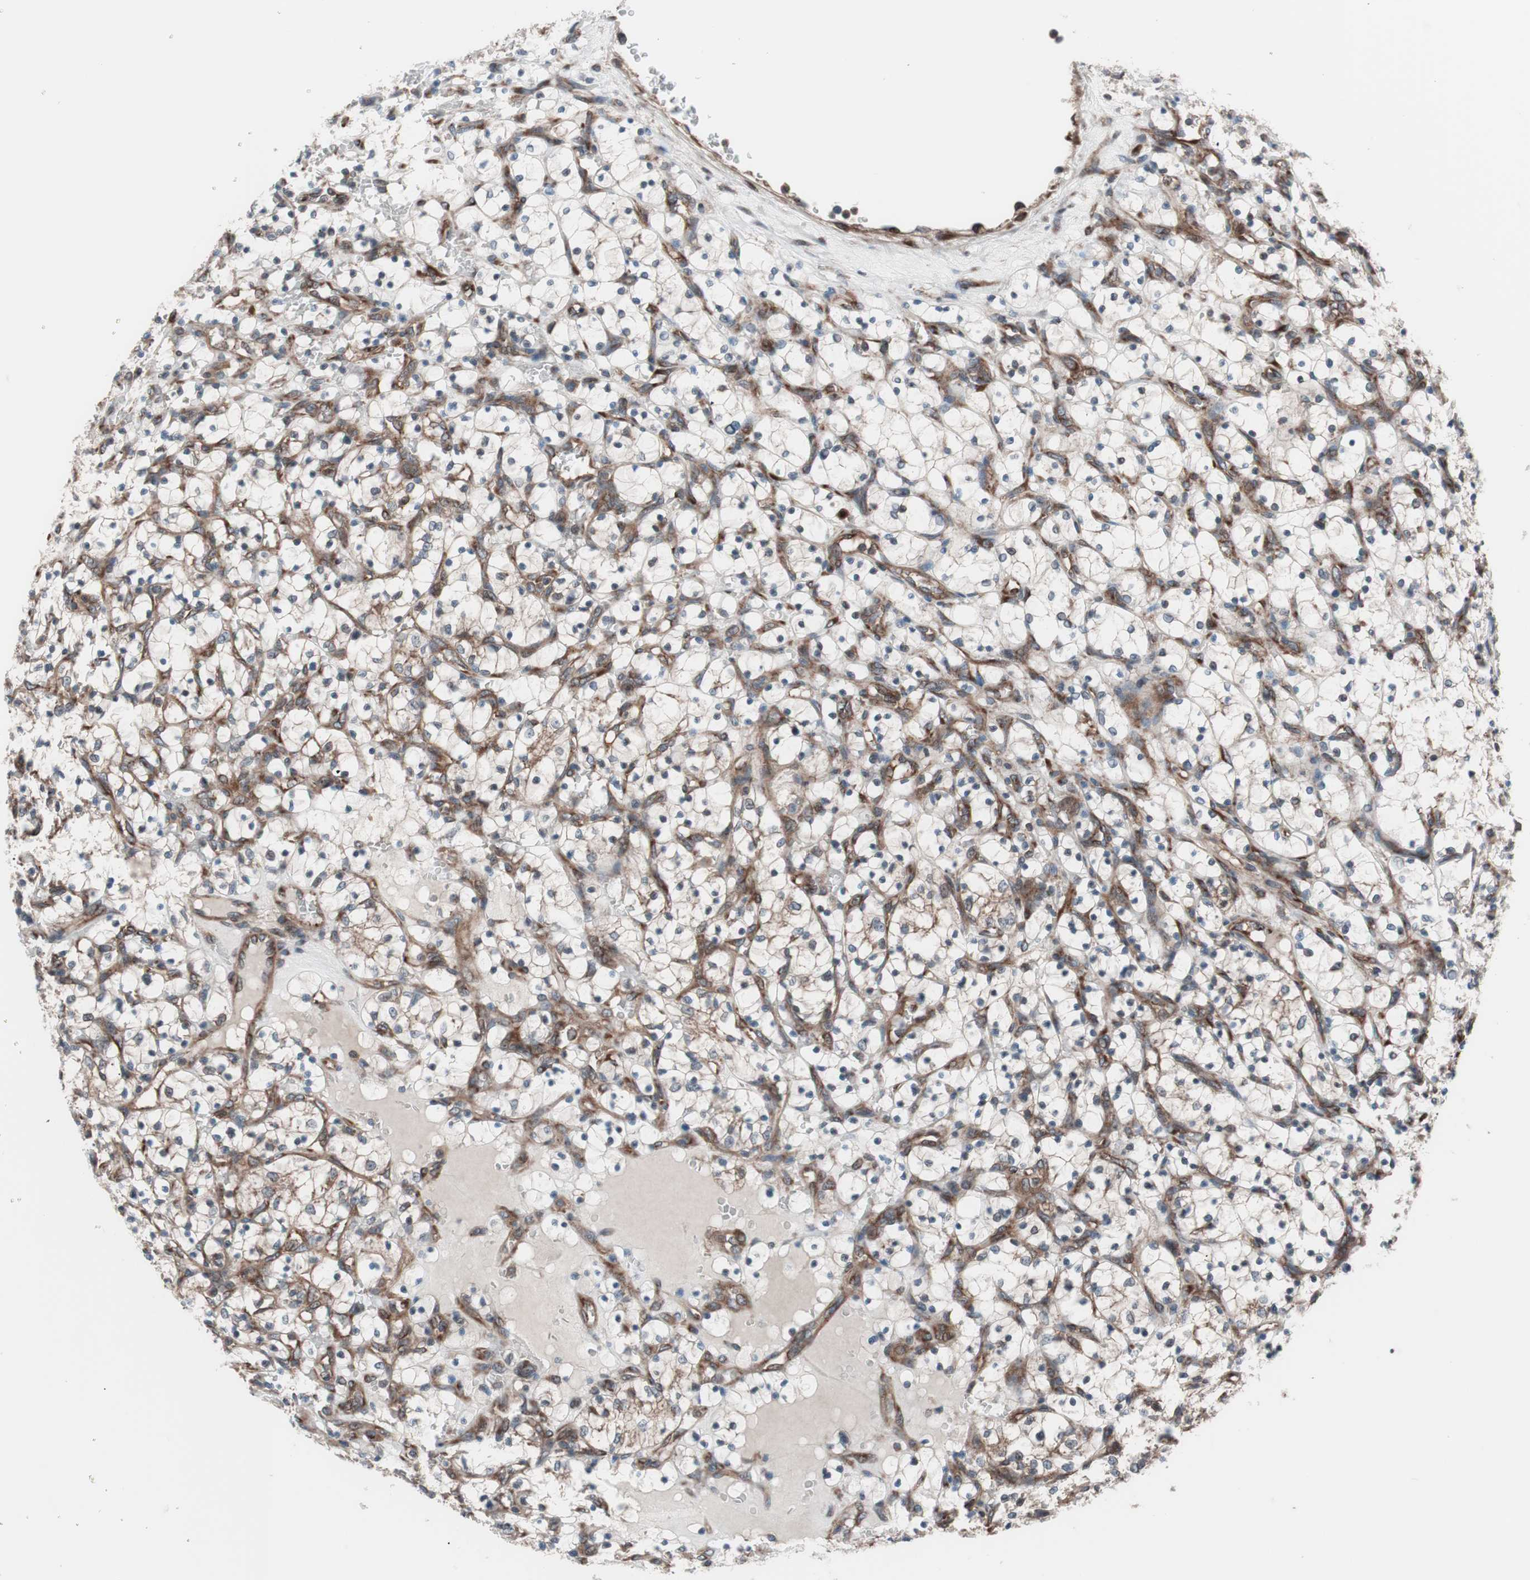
{"staining": {"intensity": "moderate", "quantity": "<25%", "location": "cytoplasmic/membranous"}, "tissue": "renal cancer", "cell_type": "Tumor cells", "image_type": "cancer", "snomed": [{"axis": "morphology", "description": "Adenocarcinoma, NOS"}, {"axis": "topography", "description": "Kidney"}], "caption": "IHC of human renal adenocarcinoma exhibits low levels of moderate cytoplasmic/membranous staining in about <25% of tumor cells.", "gene": "SEC31A", "patient": {"sex": "female", "age": 69}}